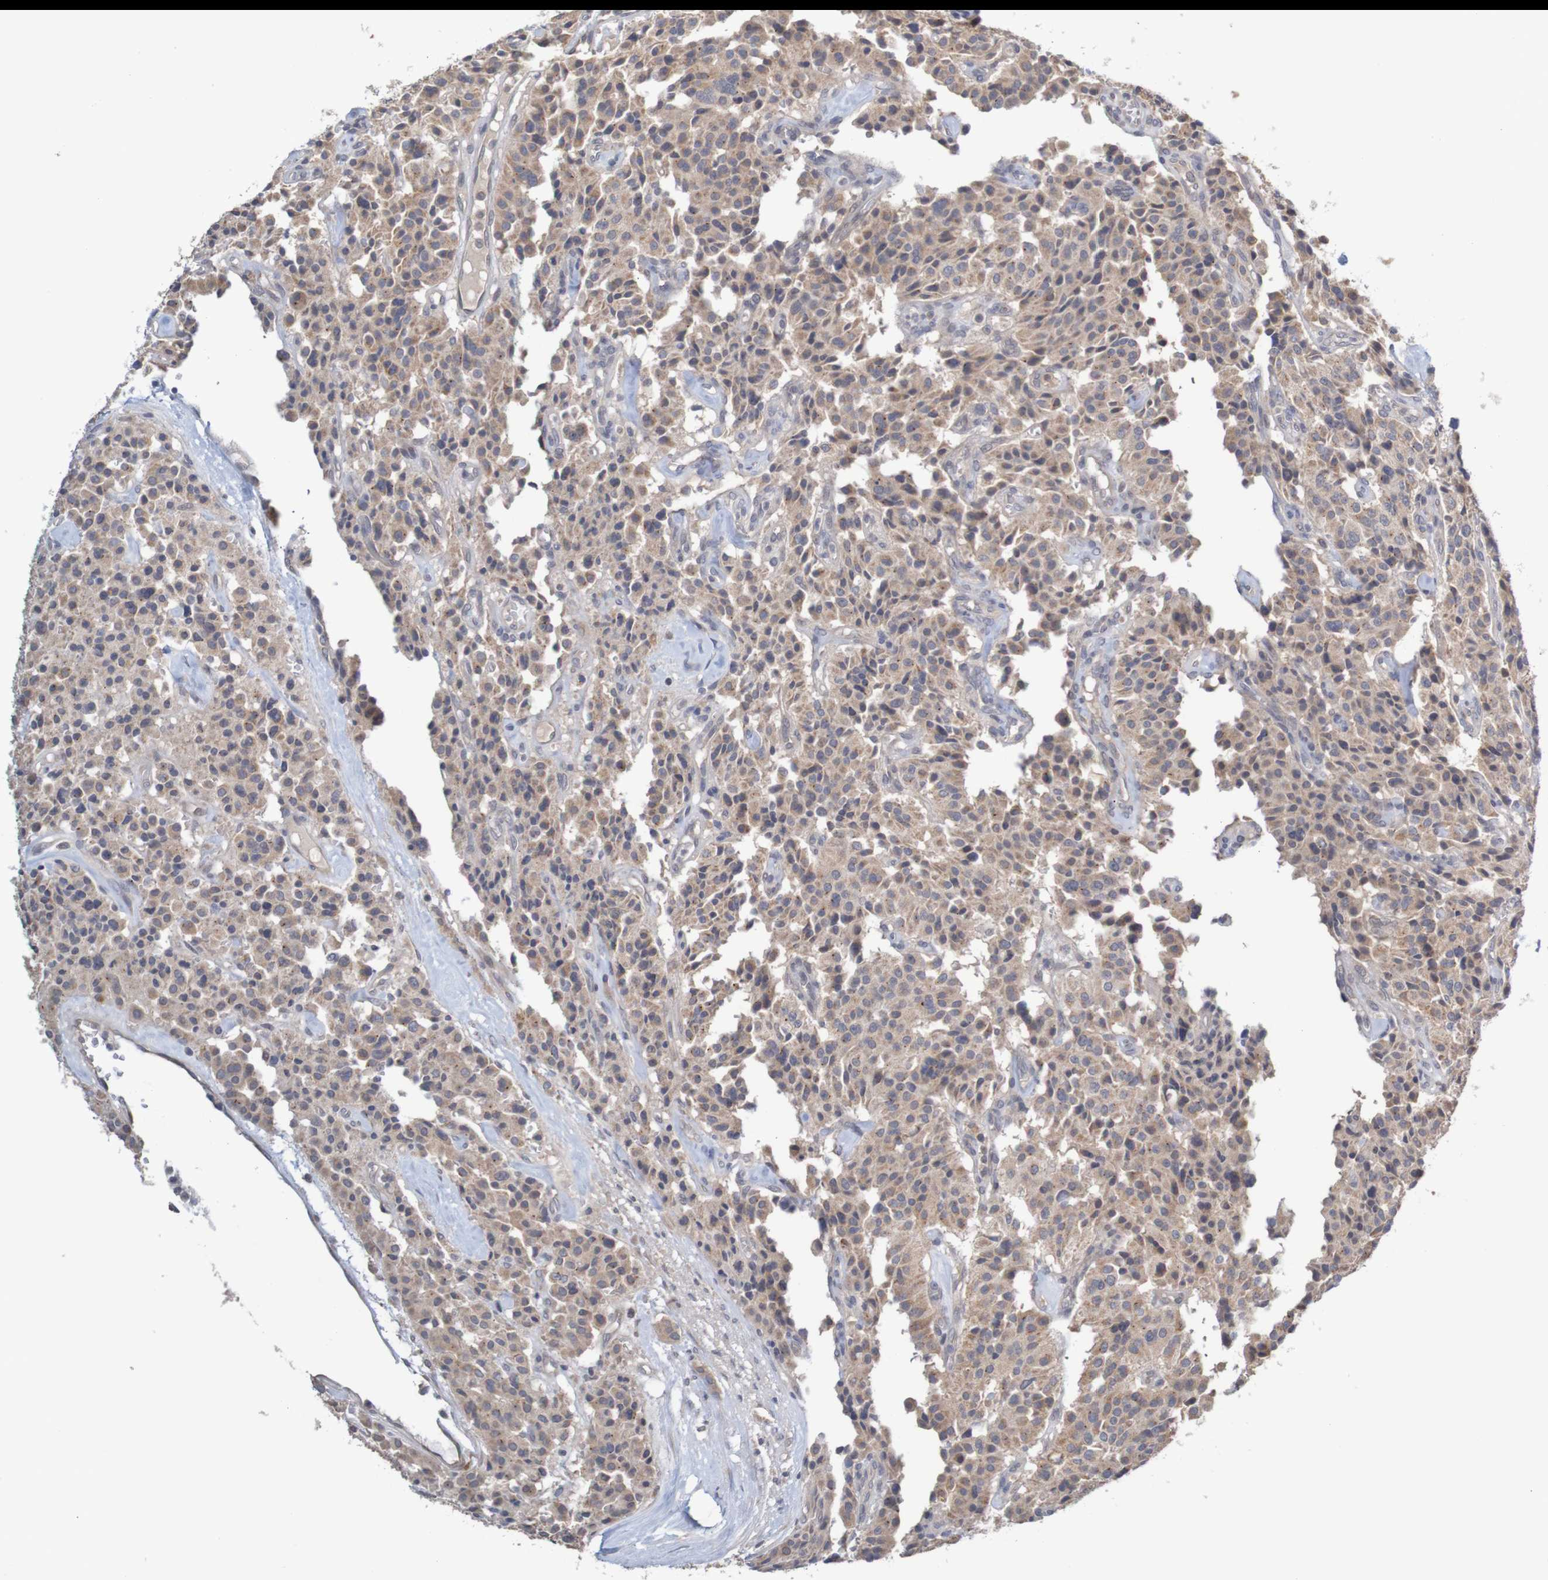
{"staining": {"intensity": "weak", "quantity": ">75%", "location": "cytoplasmic/membranous"}, "tissue": "carcinoid", "cell_type": "Tumor cells", "image_type": "cancer", "snomed": [{"axis": "morphology", "description": "Carcinoid, malignant, NOS"}, {"axis": "topography", "description": "Lung"}], "caption": "Malignant carcinoid tissue reveals weak cytoplasmic/membranous expression in approximately >75% of tumor cells, visualized by immunohistochemistry. The staining is performed using DAB brown chromogen to label protein expression. The nuclei are counter-stained blue using hematoxylin.", "gene": "ANKK1", "patient": {"sex": "male", "age": 30}}